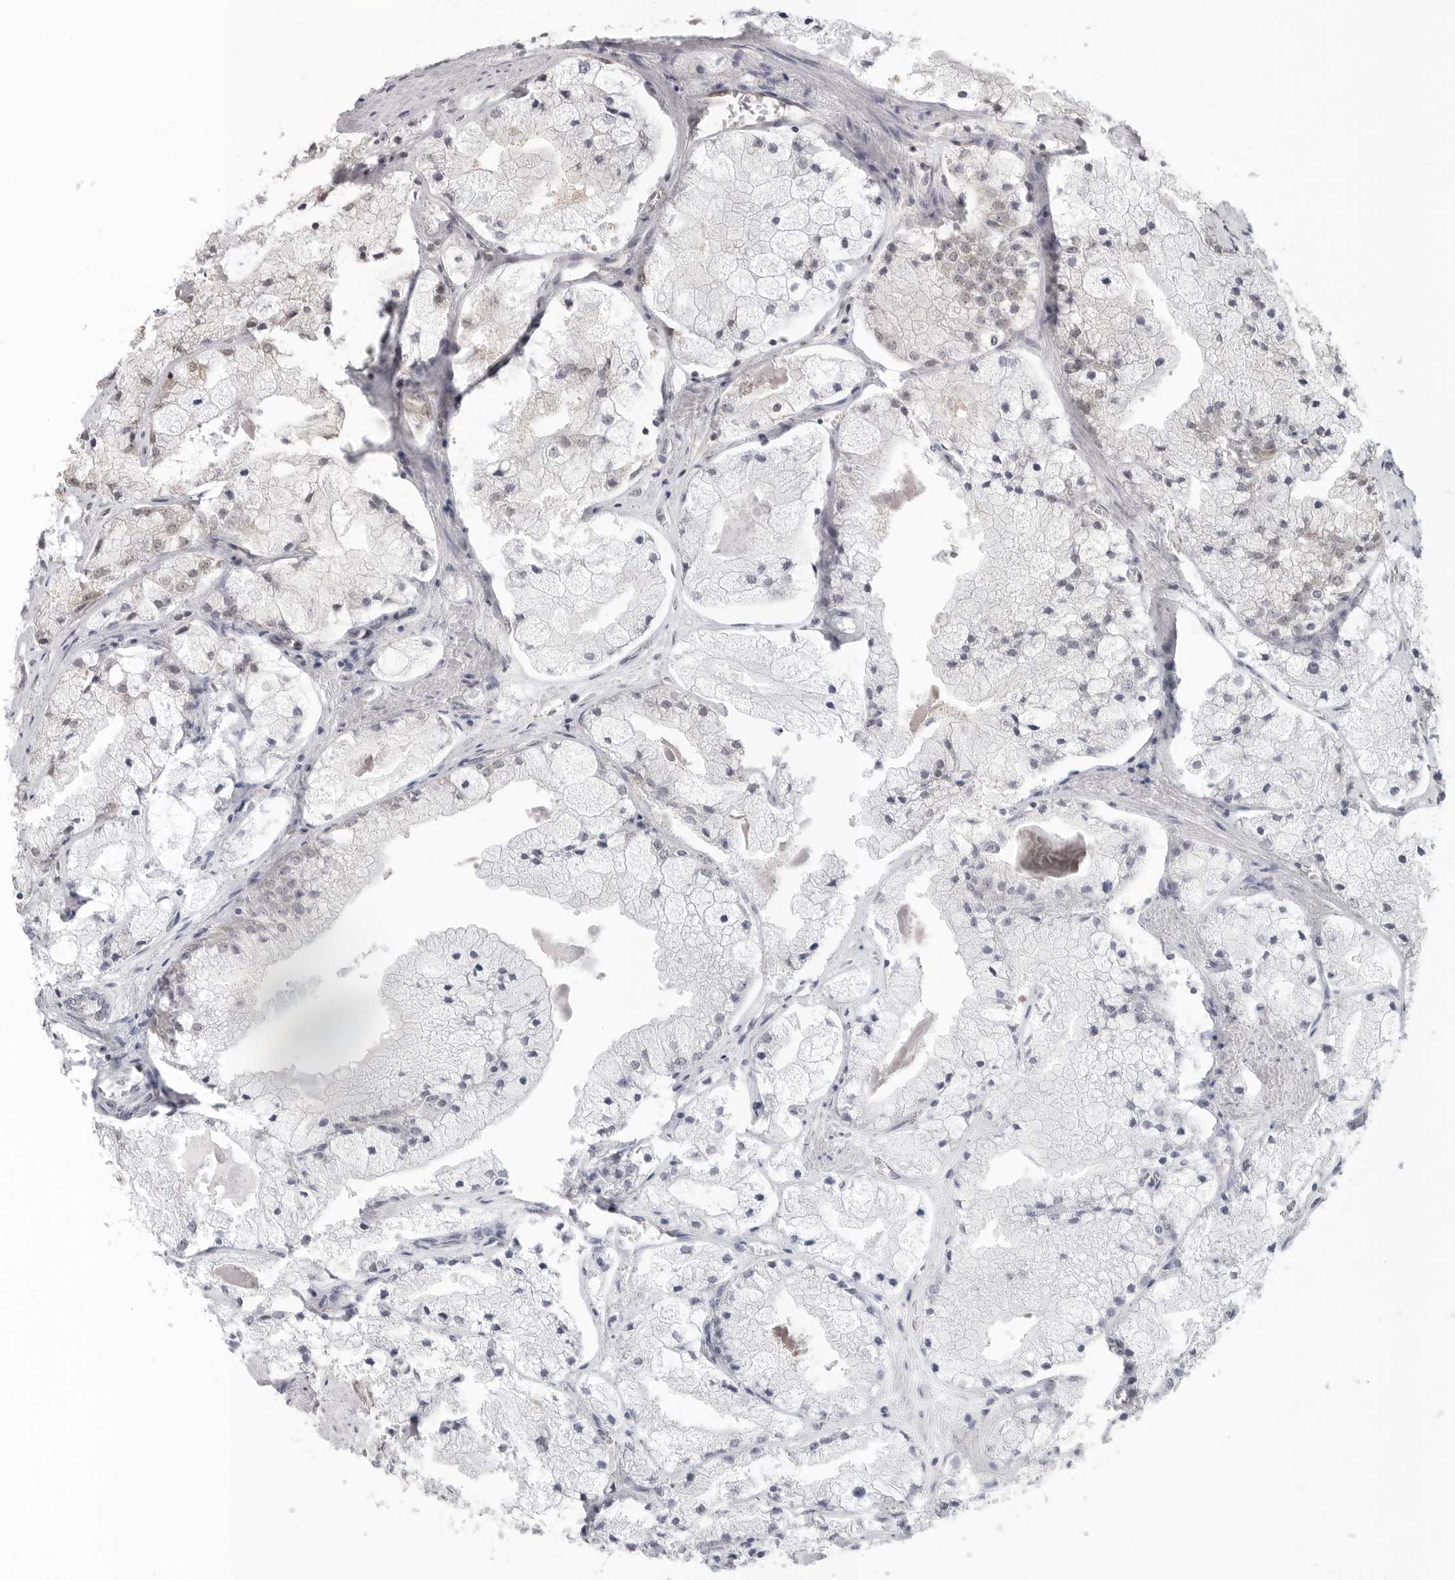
{"staining": {"intensity": "weak", "quantity": "<25%", "location": "cytoplasmic/membranous"}, "tissue": "prostate cancer", "cell_type": "Tumor cells", "image_type": "cancer", "snomed": [{"axis": "morphology", "description": "Adenocarcinoma, High grade"}, {"axis": "topography", "description": "Prostate"}], "caption": "The IHC photomicrograph has no significant positivity in tumor cells of prostate adenocarcinoma (high-grade) tissue.", "gene": "SZRD1", "patient": {"sex": "male", "age": 50}}